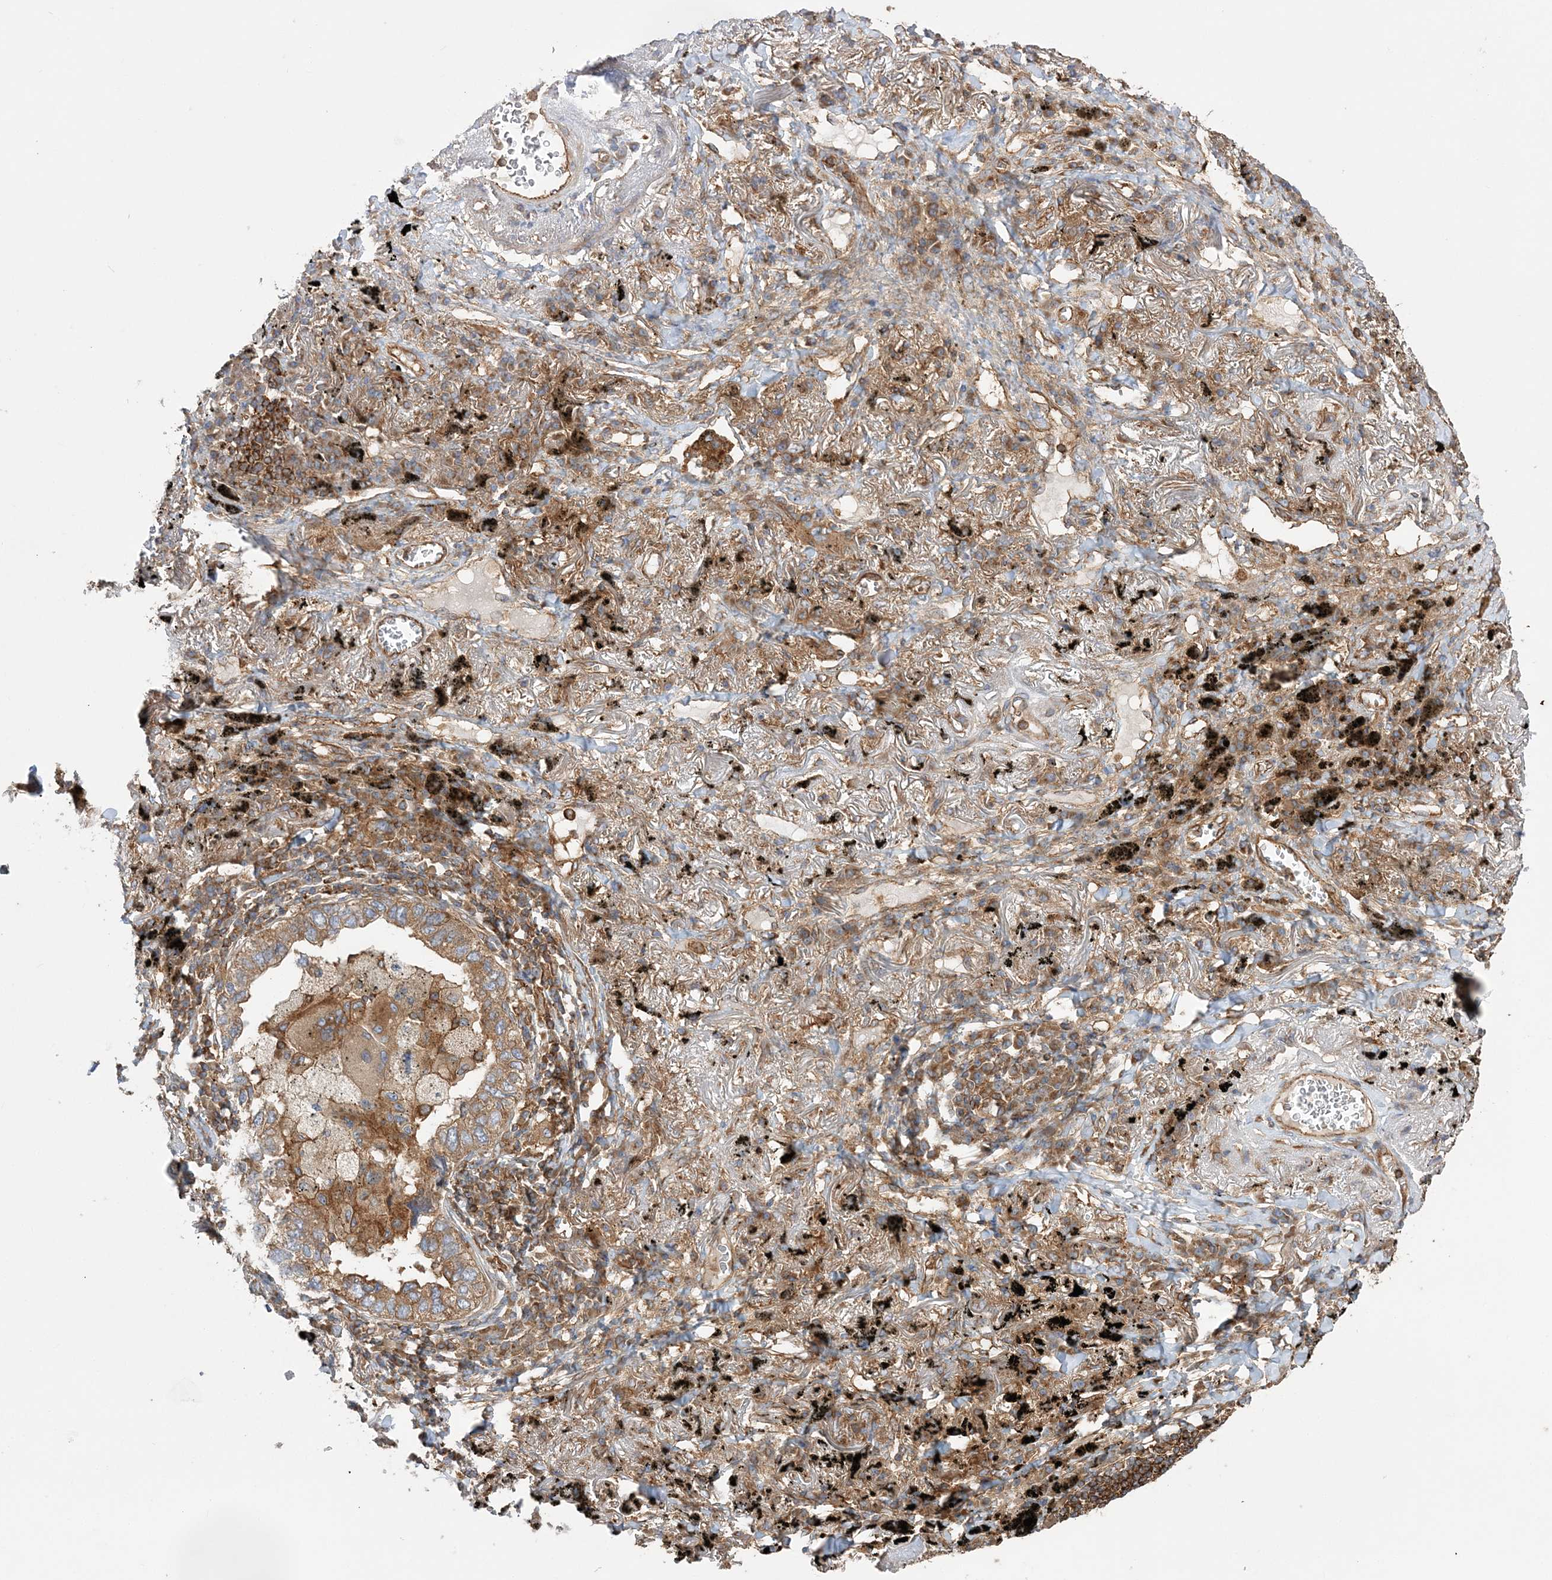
{"staining": {"intensity": "moderate", "quantity": ">75%", "location": "cytoplasmic/membranous"}, "tissue": "lung cancer", "cell_type": "Tumor cells", "image_type": "cancer", "snomed": [{"axis": "morphology", "description": "Adenocarcinoma, NOS"}, {"axis": "topography", "description": "Lung"}], "caption": "Tumor cells demonstrate medium levels of moderate cytoplasmic/membranous staining in about >75% of cells in lung cancer (adenocarcinoma).", "gene": "TBC1D5", "patient": {"sex": "male", "age": 65}}